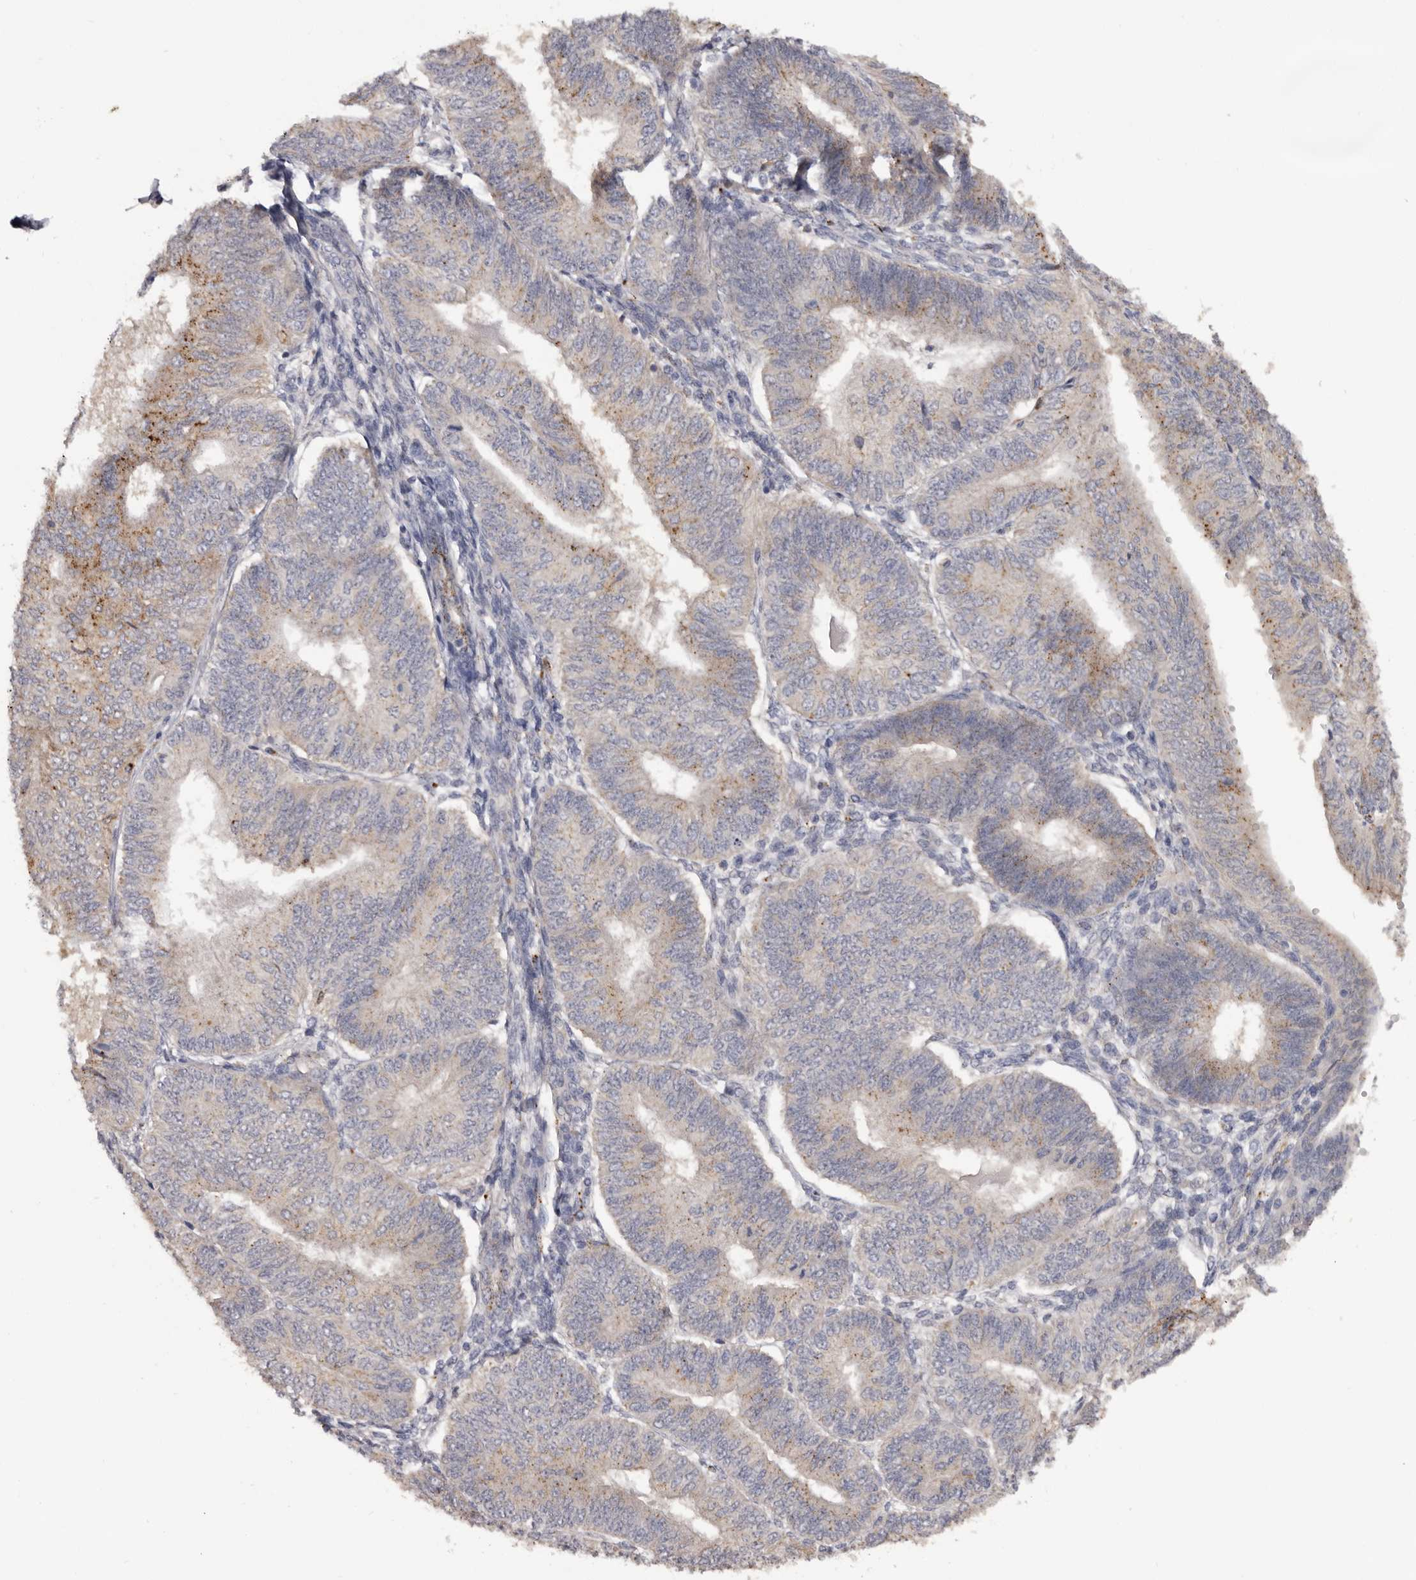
{"staining": {"intensity": "moderate", "quantity": "<25%", "location": "cytoplasmic/membranous"}, "tissue": "endometrial cancer", "cell_type": "Tumor cells", "image_type": "cancer", "snomed": [{"axis": "morphology", "description": "Adenocarcinoma, NOS"}, {"axis": "topography", "description": "Endometrium"}], "caption": "Immunohistochemistry histopathology image of endometrial adenocarcinoma stained for a protein (brown), which demonstrates low levels of moderate cytoplasmic/membranous staining in approximately <25% of tumor cells.", "gene": "DAP", "patient": {"sex": "female", "age": 58}}